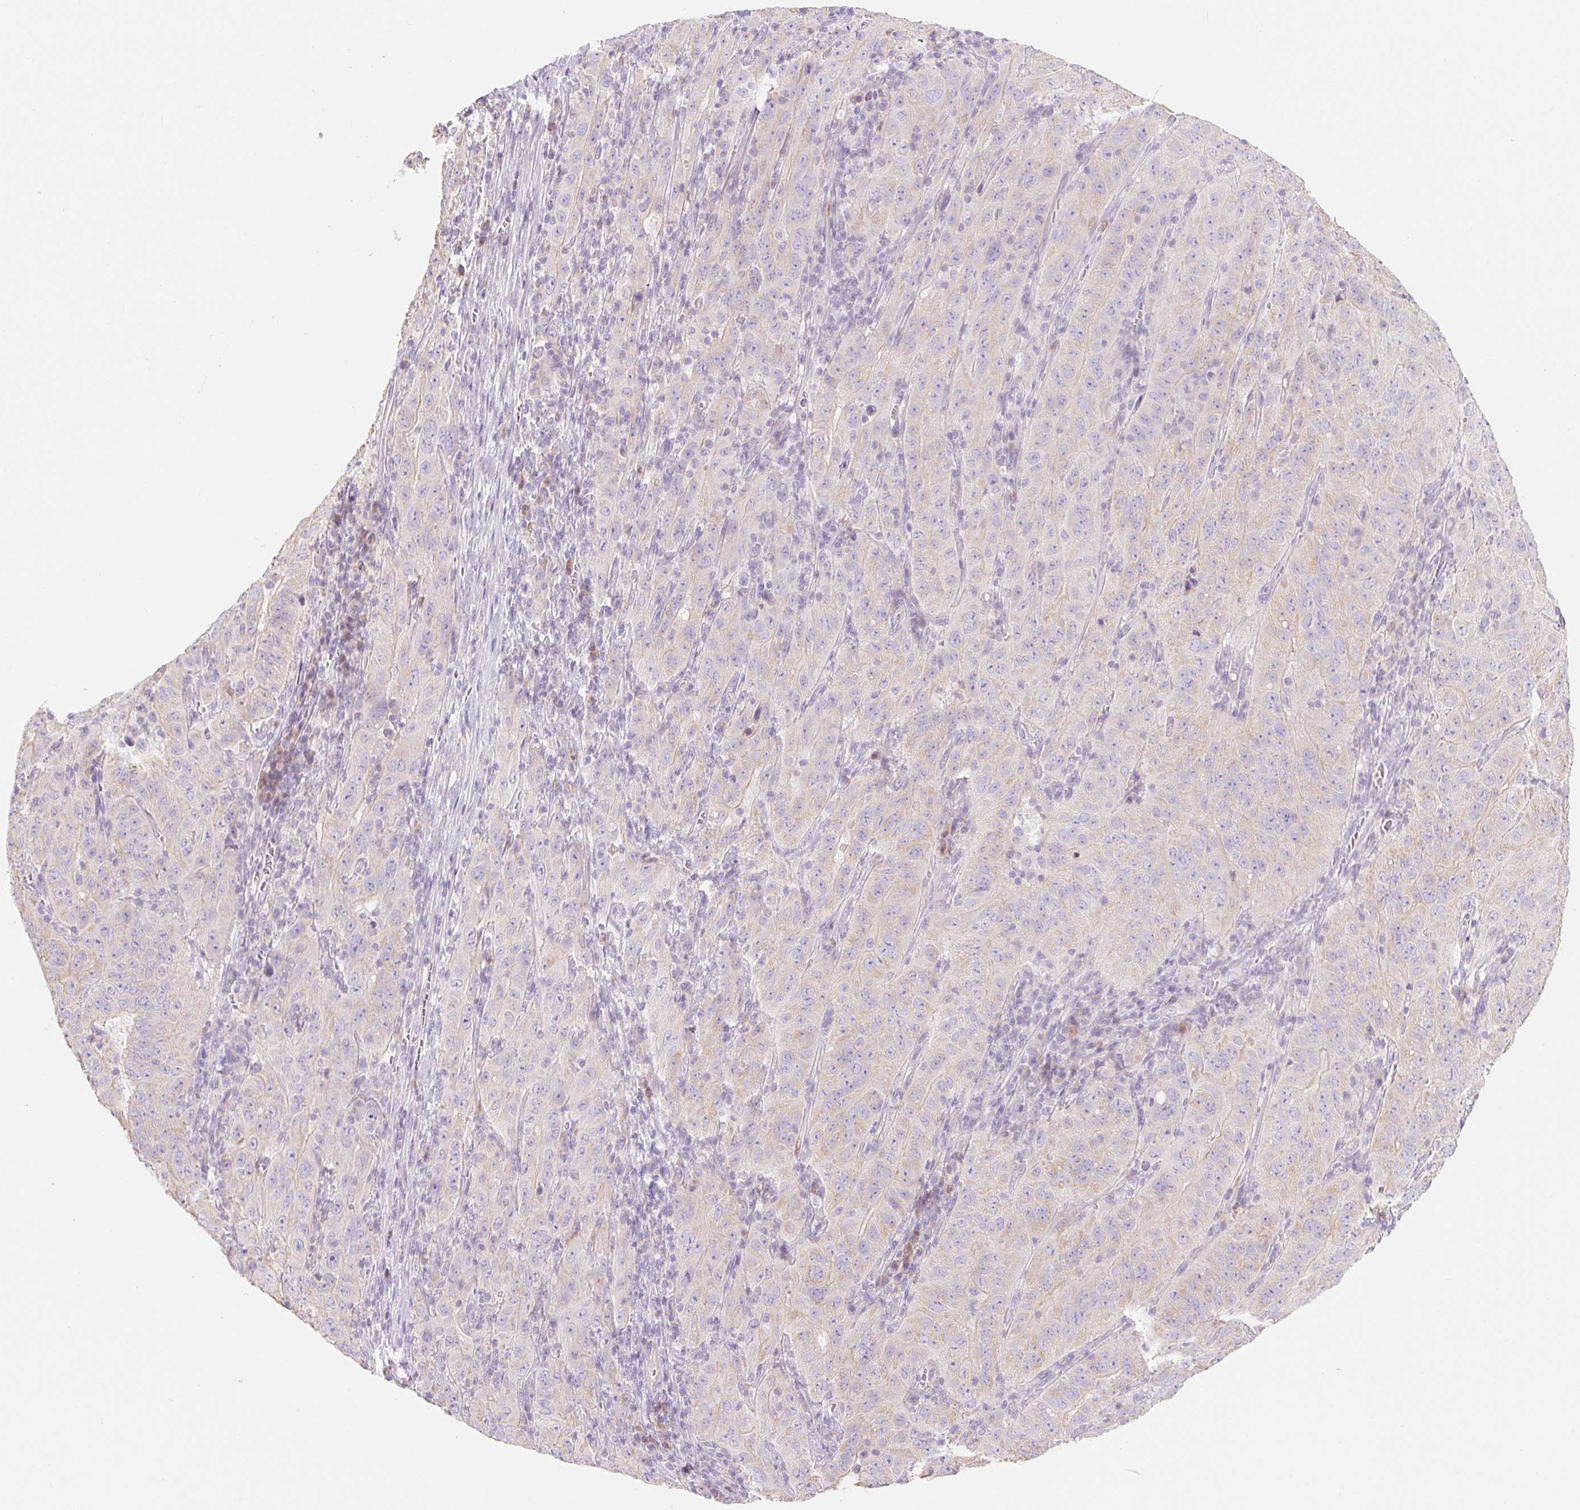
{"staining": {"intensity": "negative", "quantity": "none", "location": "none"}, "tissue": "pancreatic cancer", "cell_type": "Tumor cells", "image_type": "cancer", "snomed": [{"axis": "morphology", "description": "Adenocarcinoma, NOS"}, {"axis": "topography", "description": "Pancreas"}], "caption": "The photomicrograph exhibits no staining of tumor cells in adenocarcinoma (pancreatic). (DAB immunohistochemistry (IHC) with hematoxylin counter stain).", "gene": "DHX35", "patient": {"sex": "male", "age": 63}}